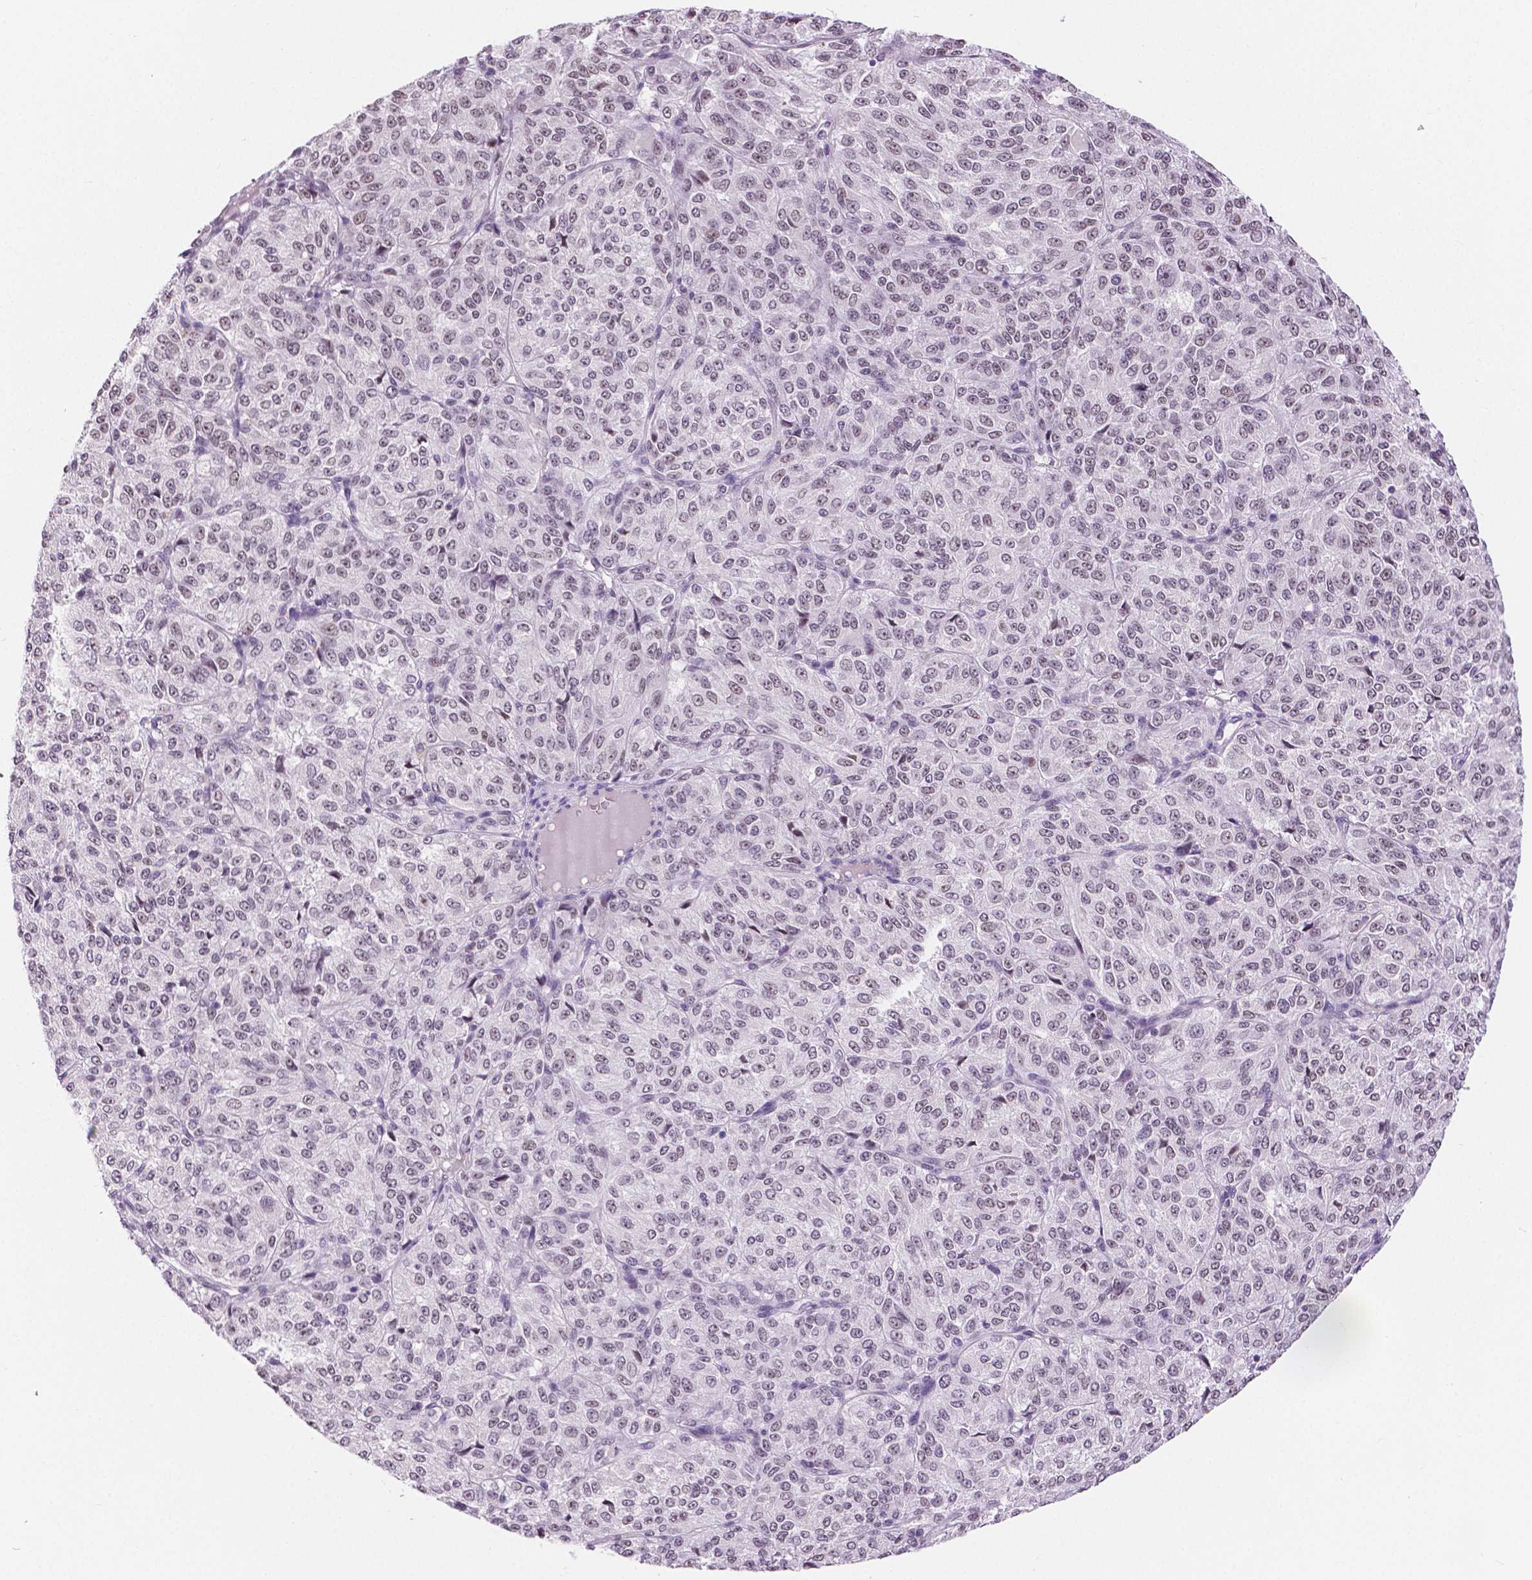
{"staining": {"intensity": "weak", "quantity": "<25%", "location": "nuclear"}, "tissue": "melanoma", "cell_type": "Tumor cells", "image_type": "cancer", "snomed": [{"axis": "morphology", "description": "Malignant melanoma, Metastatic site"}, {"axis": "topography", "description": "Brain"}], "caption": "There is no significant staining in tumor cells of melanoma. (DAB (3,3'-diaminobenzidine) immunohistochemistry visualized using brightfield microscopy, high magnification).", "gene": "NHP2", "patient": {"sex": "female", "age": 56}}